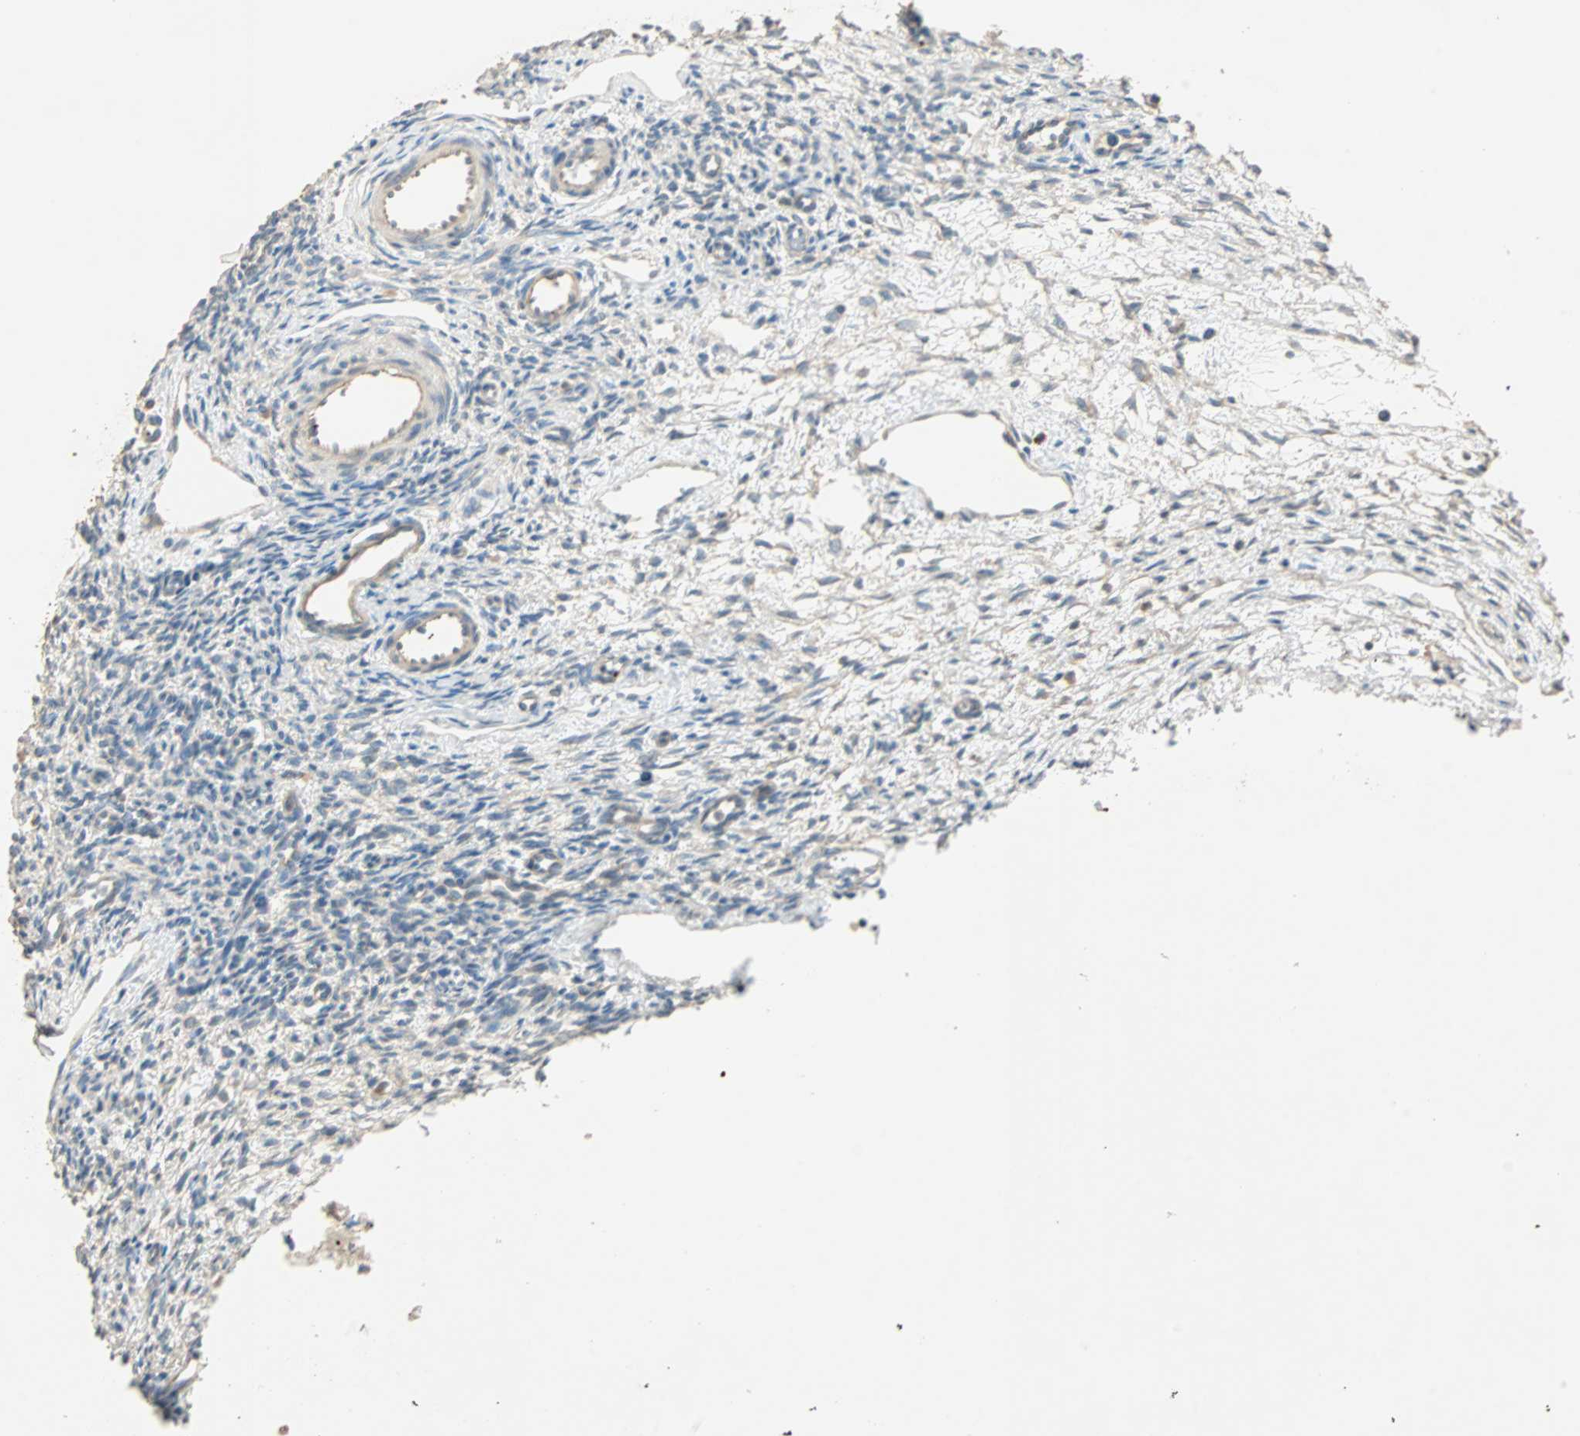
{"staining": {"intensity": "weak", "quantity": "25%-75%", "location": "cytoplasmic/membranous"}, "tissue": "ovary", "cell_type": "Follicle cells", "image_type": "normal", "snomed": [{"axis": "morphology", "description": "Normal tissue, NOS"}, {"axis": "topography", "description": "Ovary"}], "caption": "Protein expression analysis of unremarkable ovary reveals weak cytoplasmic/membranous expression in about 25%-75% of follicle cells. (DAB = brown stain, brightfield microscopy at high magnification).", "gene": "RAD18", "patient": {"sex": "female", "age": 33}}